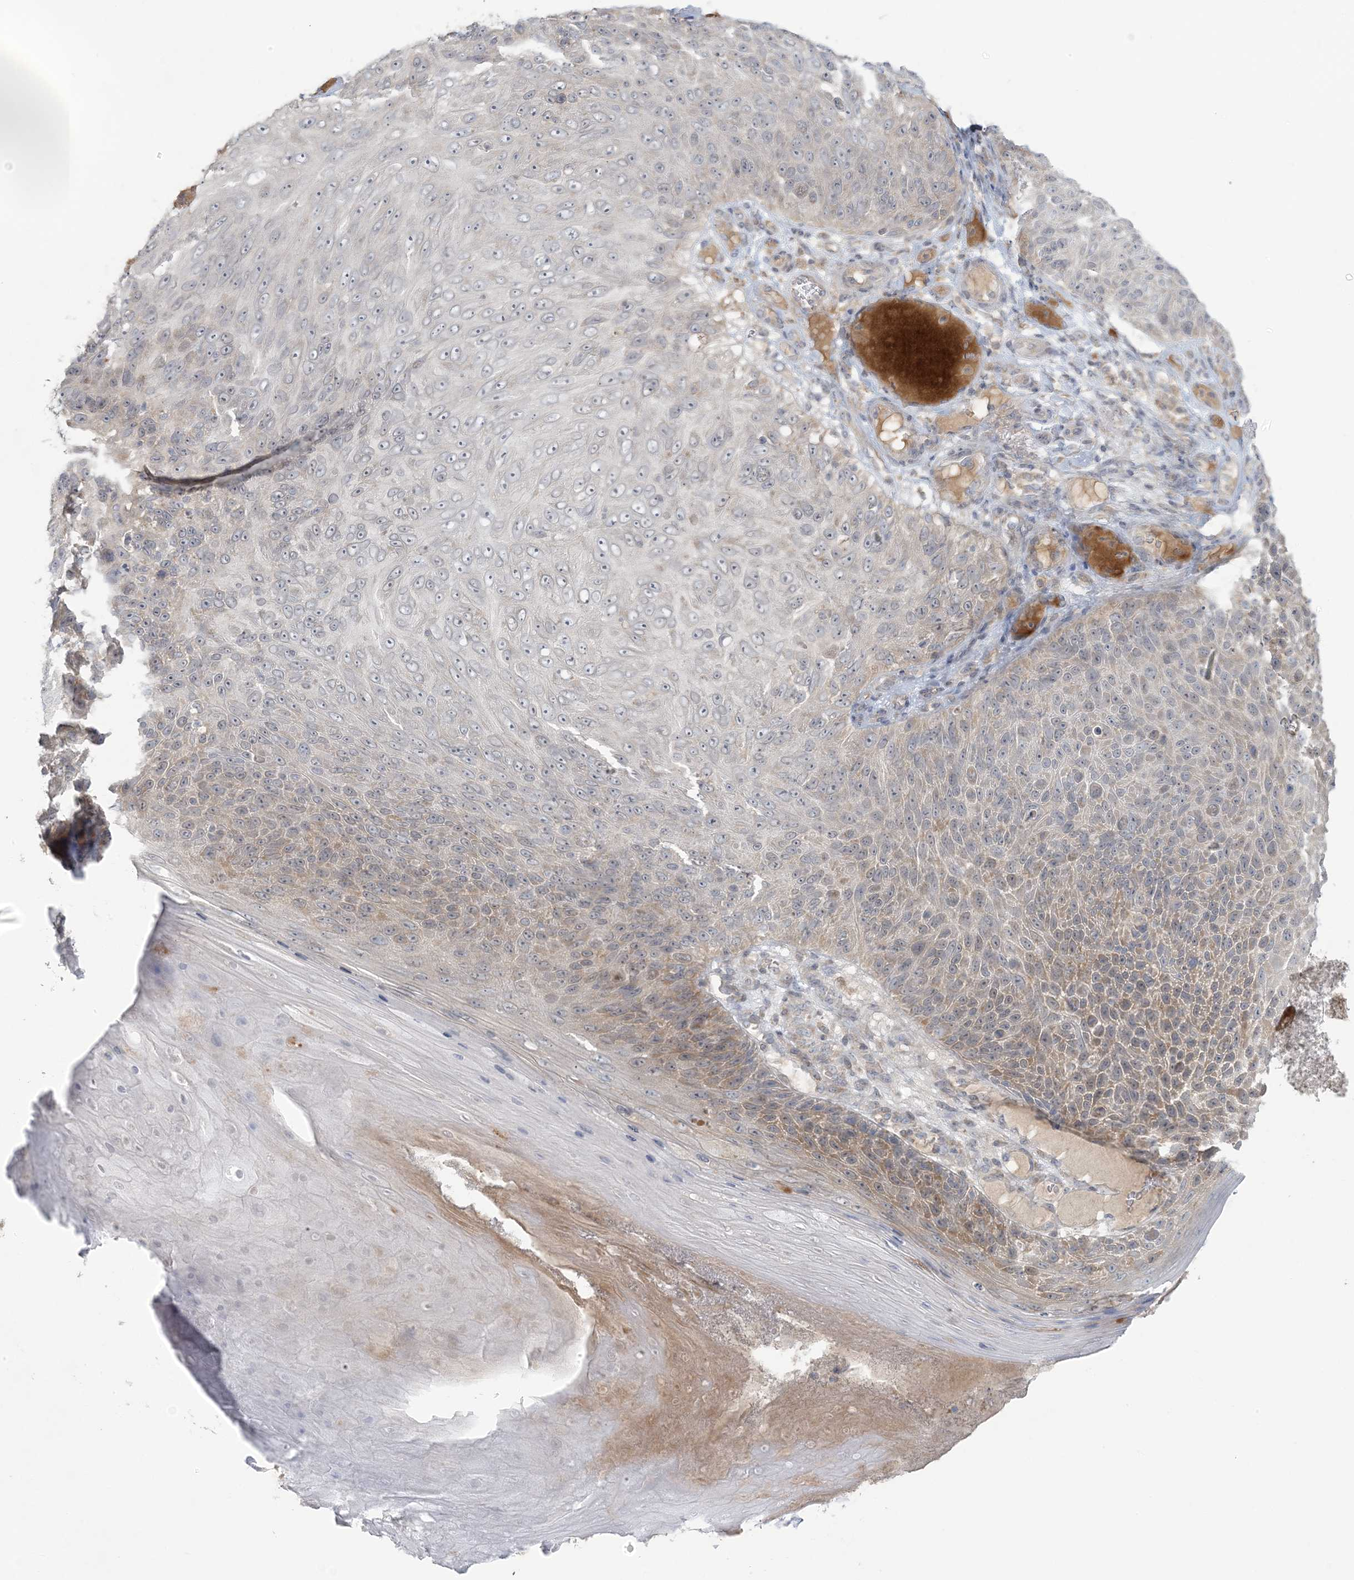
{"staining": {"intensity": "weak", "quantity": "25%-75%", "location": "cytoplasmic/membranous"}, "tissue": "skin cancer", "cell_type": "Tumor cells", "image_type": "cancer", "snomed": [{"axis": "morphology", "description": "Squamous cell carcinoma, NOS"}, {"axis": "topography", "description": "Skin"}], "caption": "A micrograph of human skin squamous cell carcinoma stained for a protein displays weak cytoplasmic/membranous brown staining in tumor cells.", "gene": "EEFSEC", "patient": {"sex": "female", "age": 88}}